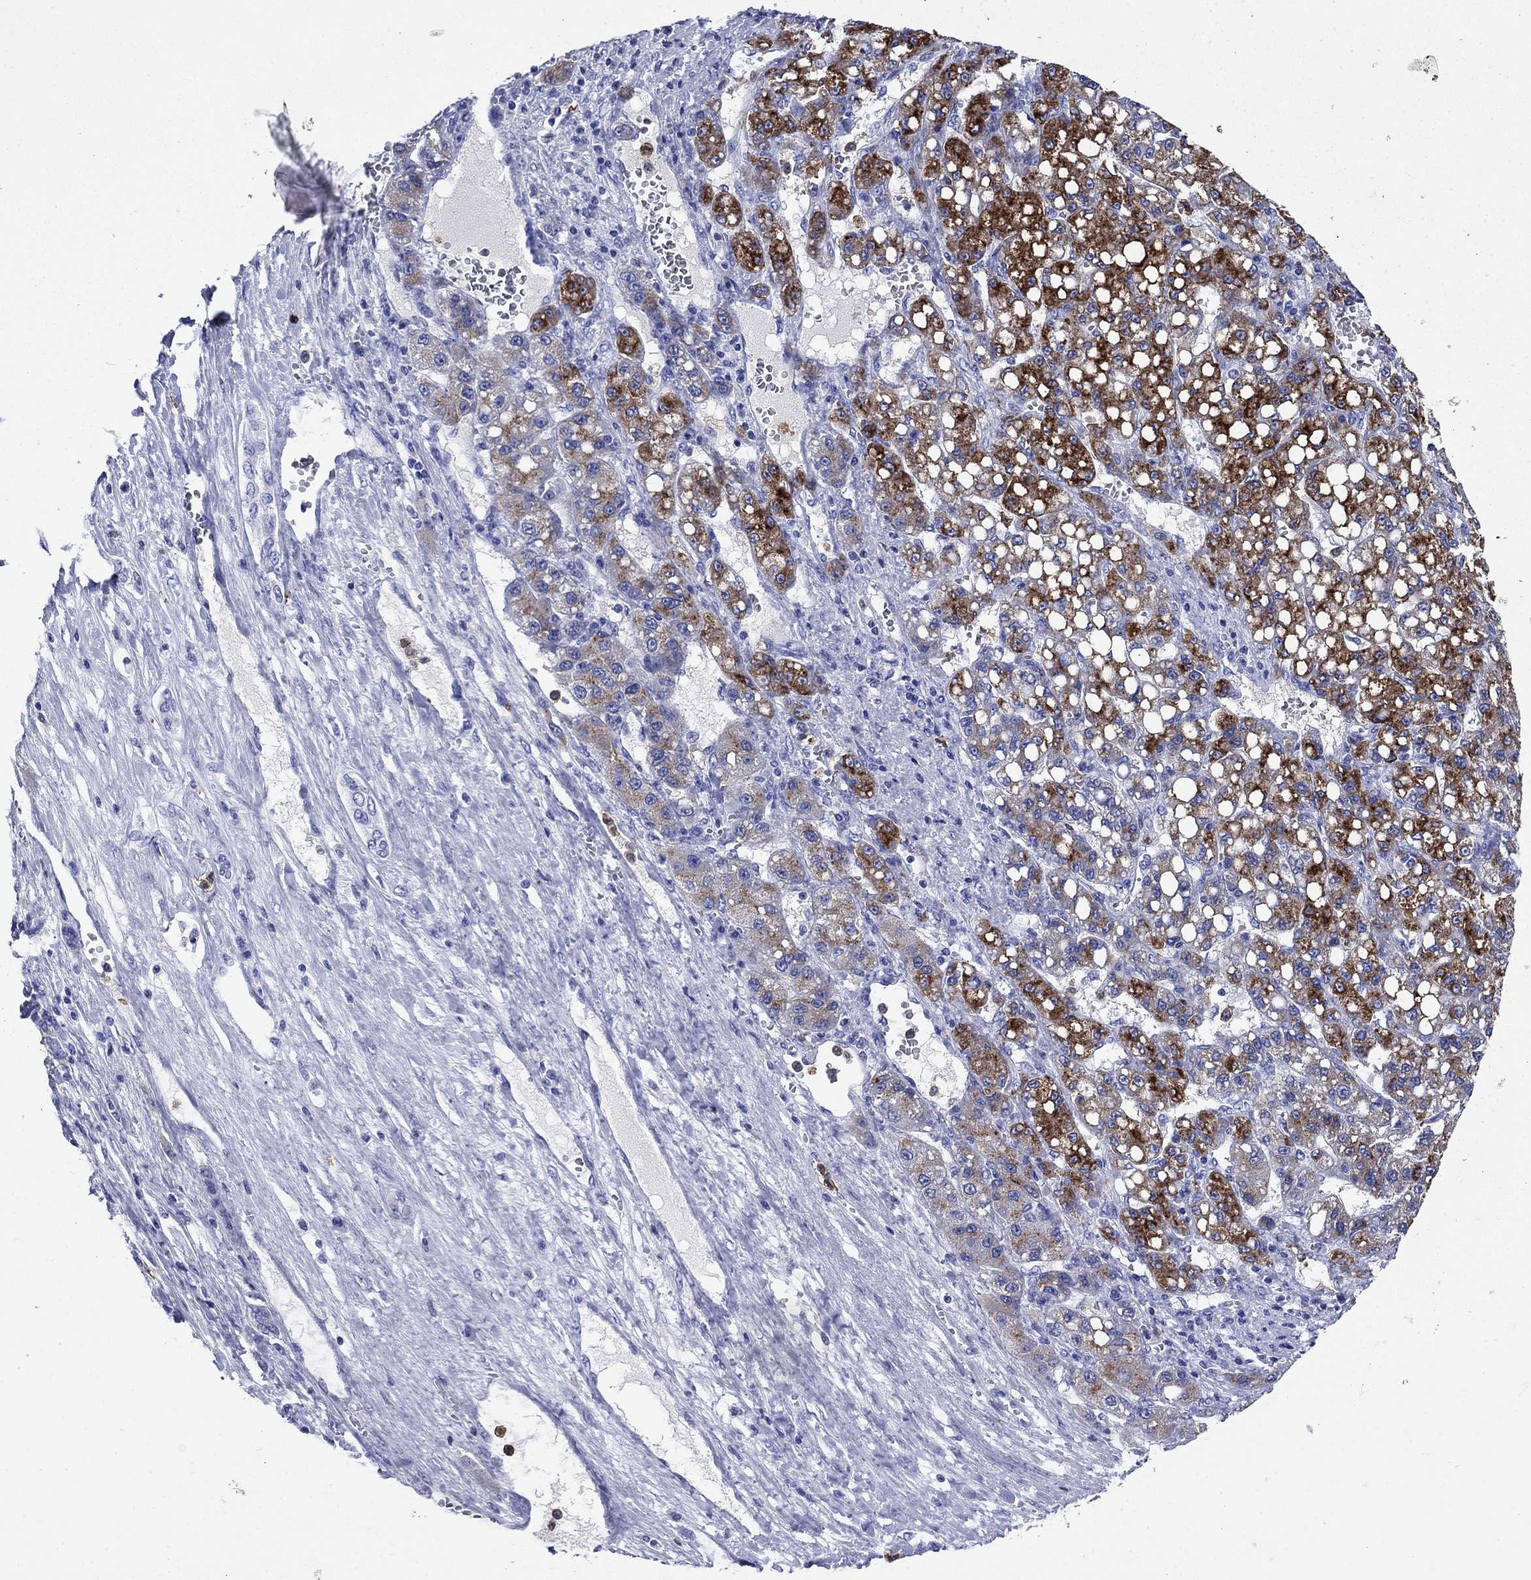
{"staining": {"intensity": "strong", "quantity": "25%-75%", "location": "cytoplasmic/membranous"}, "tissue": "liver cancer", "cell_type": "Tumor cells", "image_type": "cancer", "snomed": [{"axis": "morphology", "description": "Carcinoma, Hepatocellular, NOS"}, {"axis": "topography", "description": "Liver"}], "caption": "Tumor cells demonstrate strong cytoplasmic/membranous expression in approximately 25%-75% of cells in liver hepatocellular carcinoma.", "gene": "TFR2", "patient": {"sex": "female", "age": 65}}